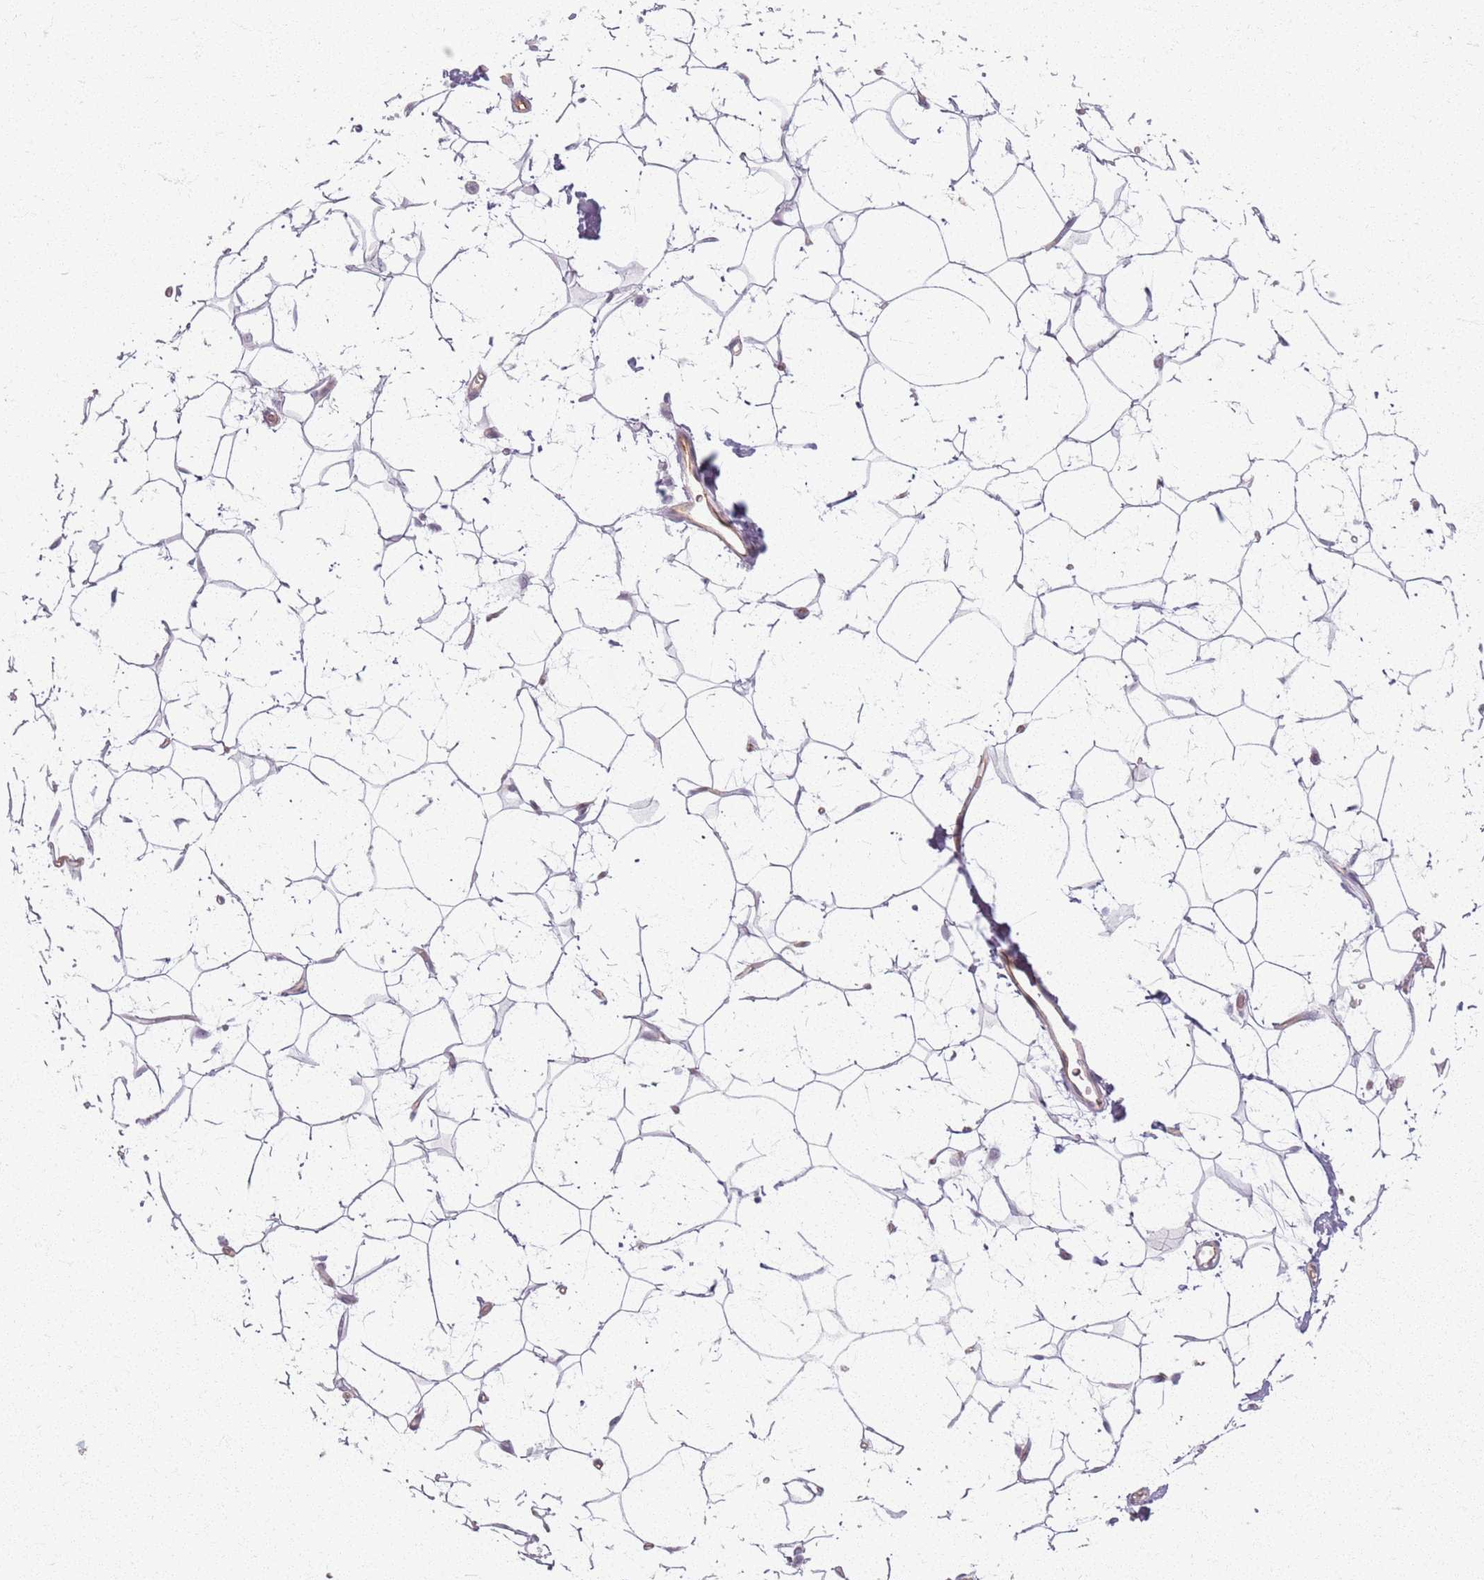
{"staining": {"intensity": "negative", "quantity": "none", "location": "none"}, "tissue": "adipose tissue", "cell_type": "Adipocytes", "image_type": "normal", "snomed": [{"axis": "morphology", "description": "Normal tissue, NOS"}, {"axis": "topography", "description": "Breast"}], "caption": "Immunohistochemistry photomicrograph of normal human adipose tissue stained for a protein (brown), which reveals no staining in adipocytes. The staining is performed using DAB (3,3'-diaminobenzidine) brown chromogen with nuclei counter-stained in using hematoxylin.", "gene": "KCNA5", "patient": {"sex": "female", "age": 26}}